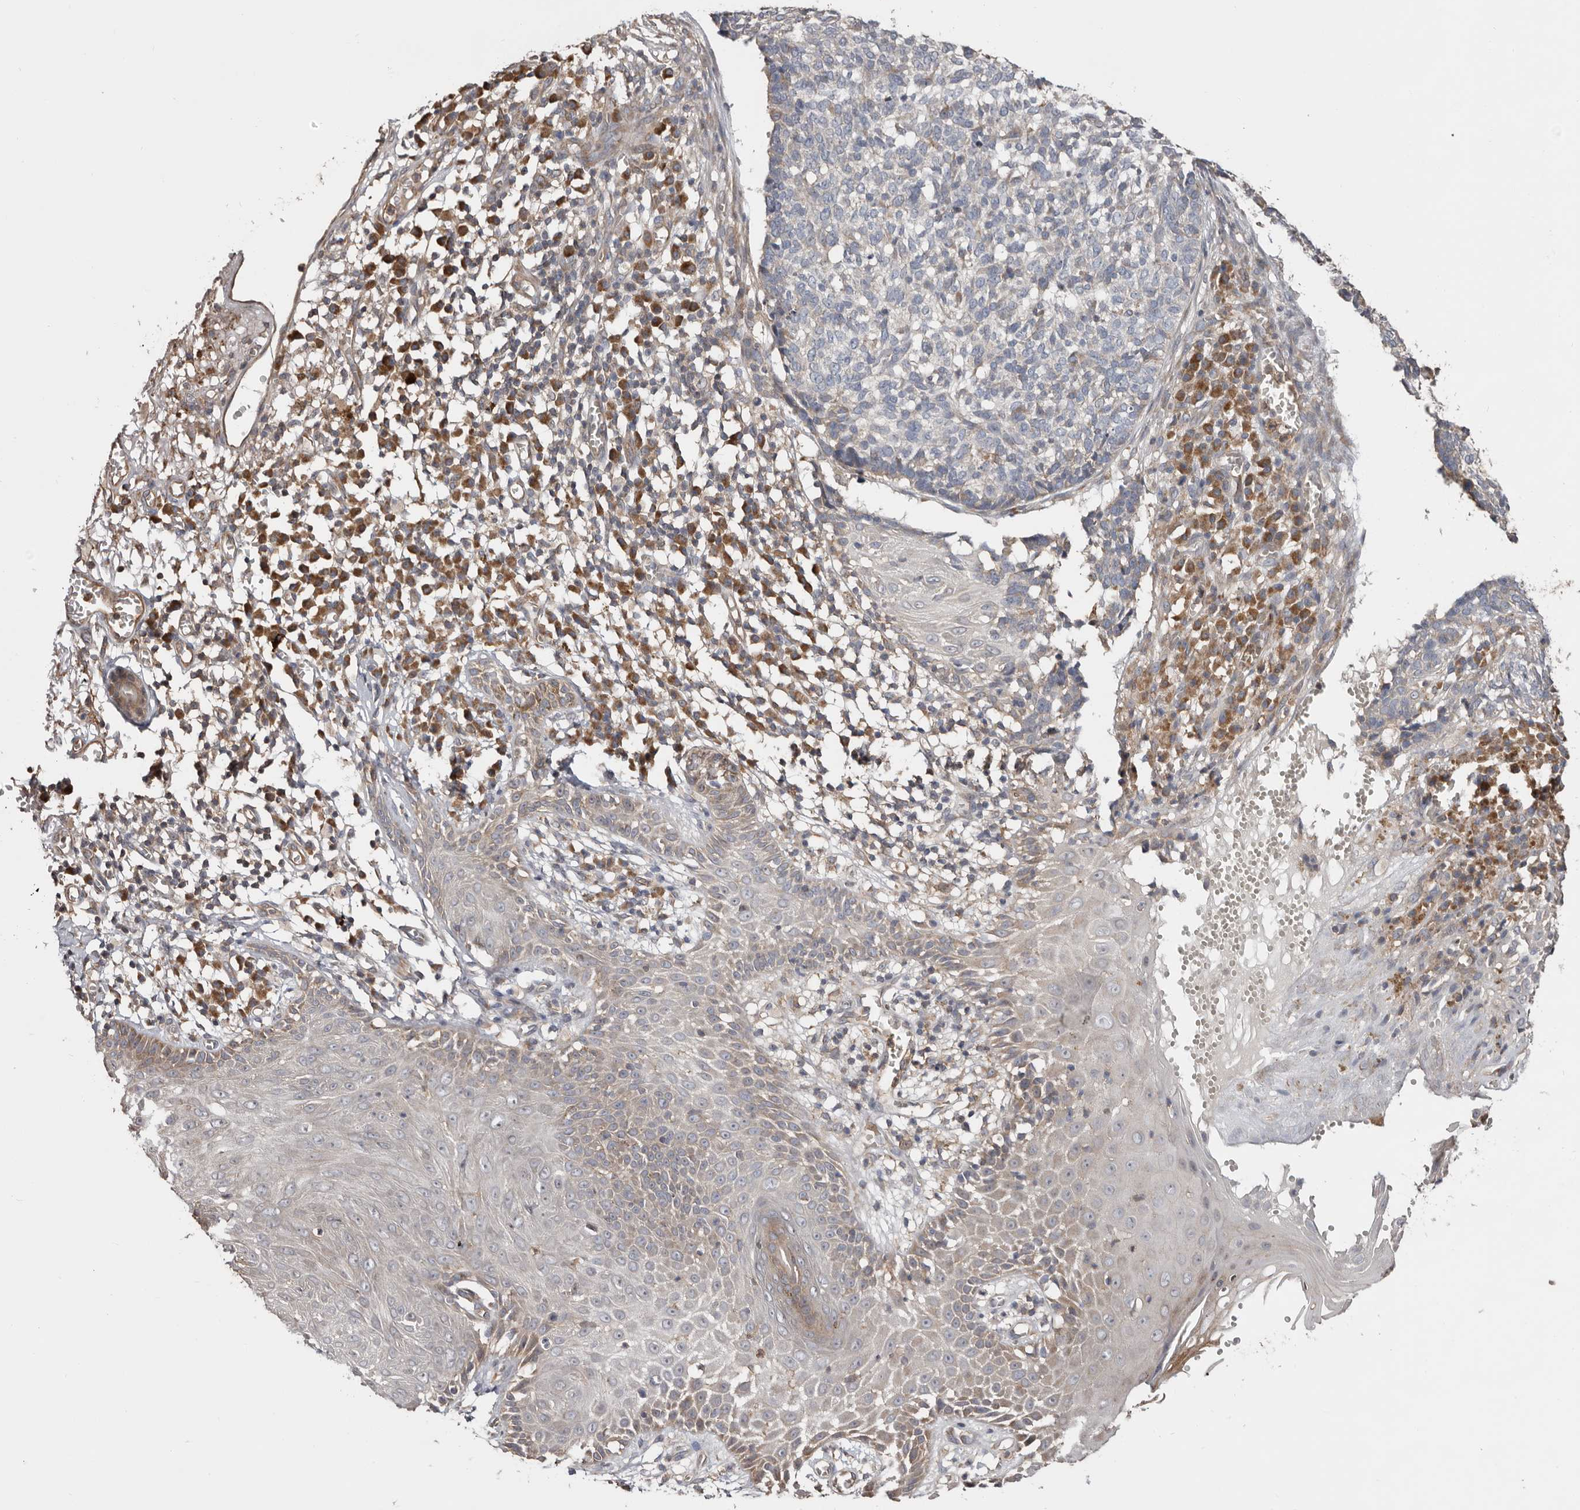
{"staining": {"intensity": "negative", "quantity": "none", "location": "none"}, "tissue": "skin cancer", "cell_type": "Tumor cells", "image_type": "cancer", "snomed": [{"axis": "morphology", "description": "Basal cell carcinoma"}, {"axis": "topography", "description": "Skin"}], "caption": "IHC histopathology image of neoplastic tissue: skin cancer stained with DAB (3,3'-diaminobenzidine) displays no significant protein positivity in tumor cells.", "gene": "TMUB1", "patient": {"sex": "male", "age": 85}}